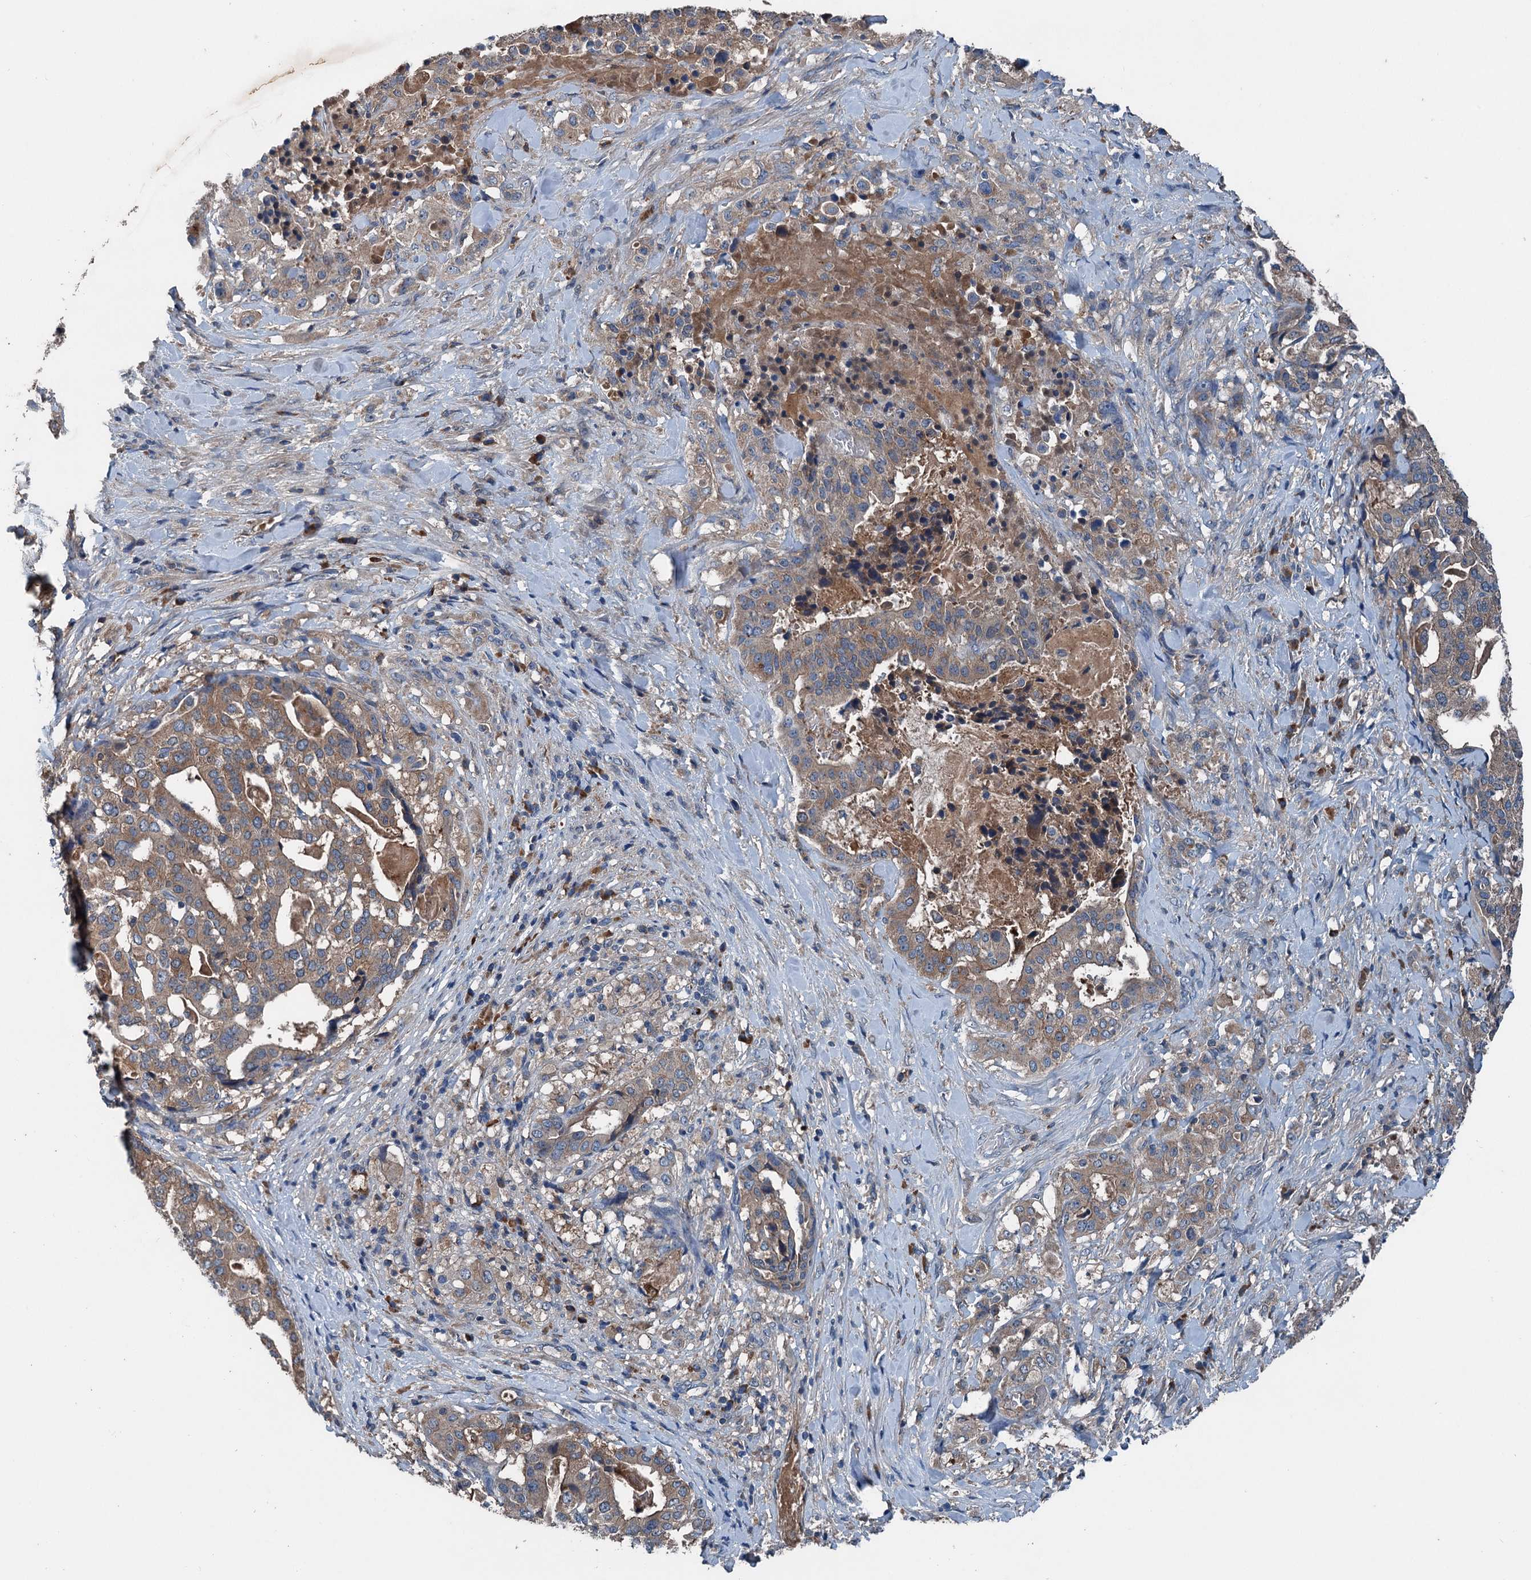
{"staining": {"intensity": "moderate", "quantity": ">75%", "location": "cytoplasmic/membranous"}, "tissue": "stomach cancer", "cell_type": "Tumor cells", "image_type": "cancer", "snomed": [{"axis": "morphology", "description": "Adenocarcinoma, NOS"}, {"axis": "topography", "description": "Stomach"}], "caption": "Protein staining demonstrates moderate cytoplasmic/membranous positivity in approximately >75% of tumor cells in stomach cancer (adenocarcinoma). The protein of interest is stained brown, and the nuclei are stained in blue (DAB (3,3'-diaminobenzidine) IHC with brightfield microscopy, high magnification).", "gene": "PDSS1", "patient": {"sex": "male", "age": 48}}